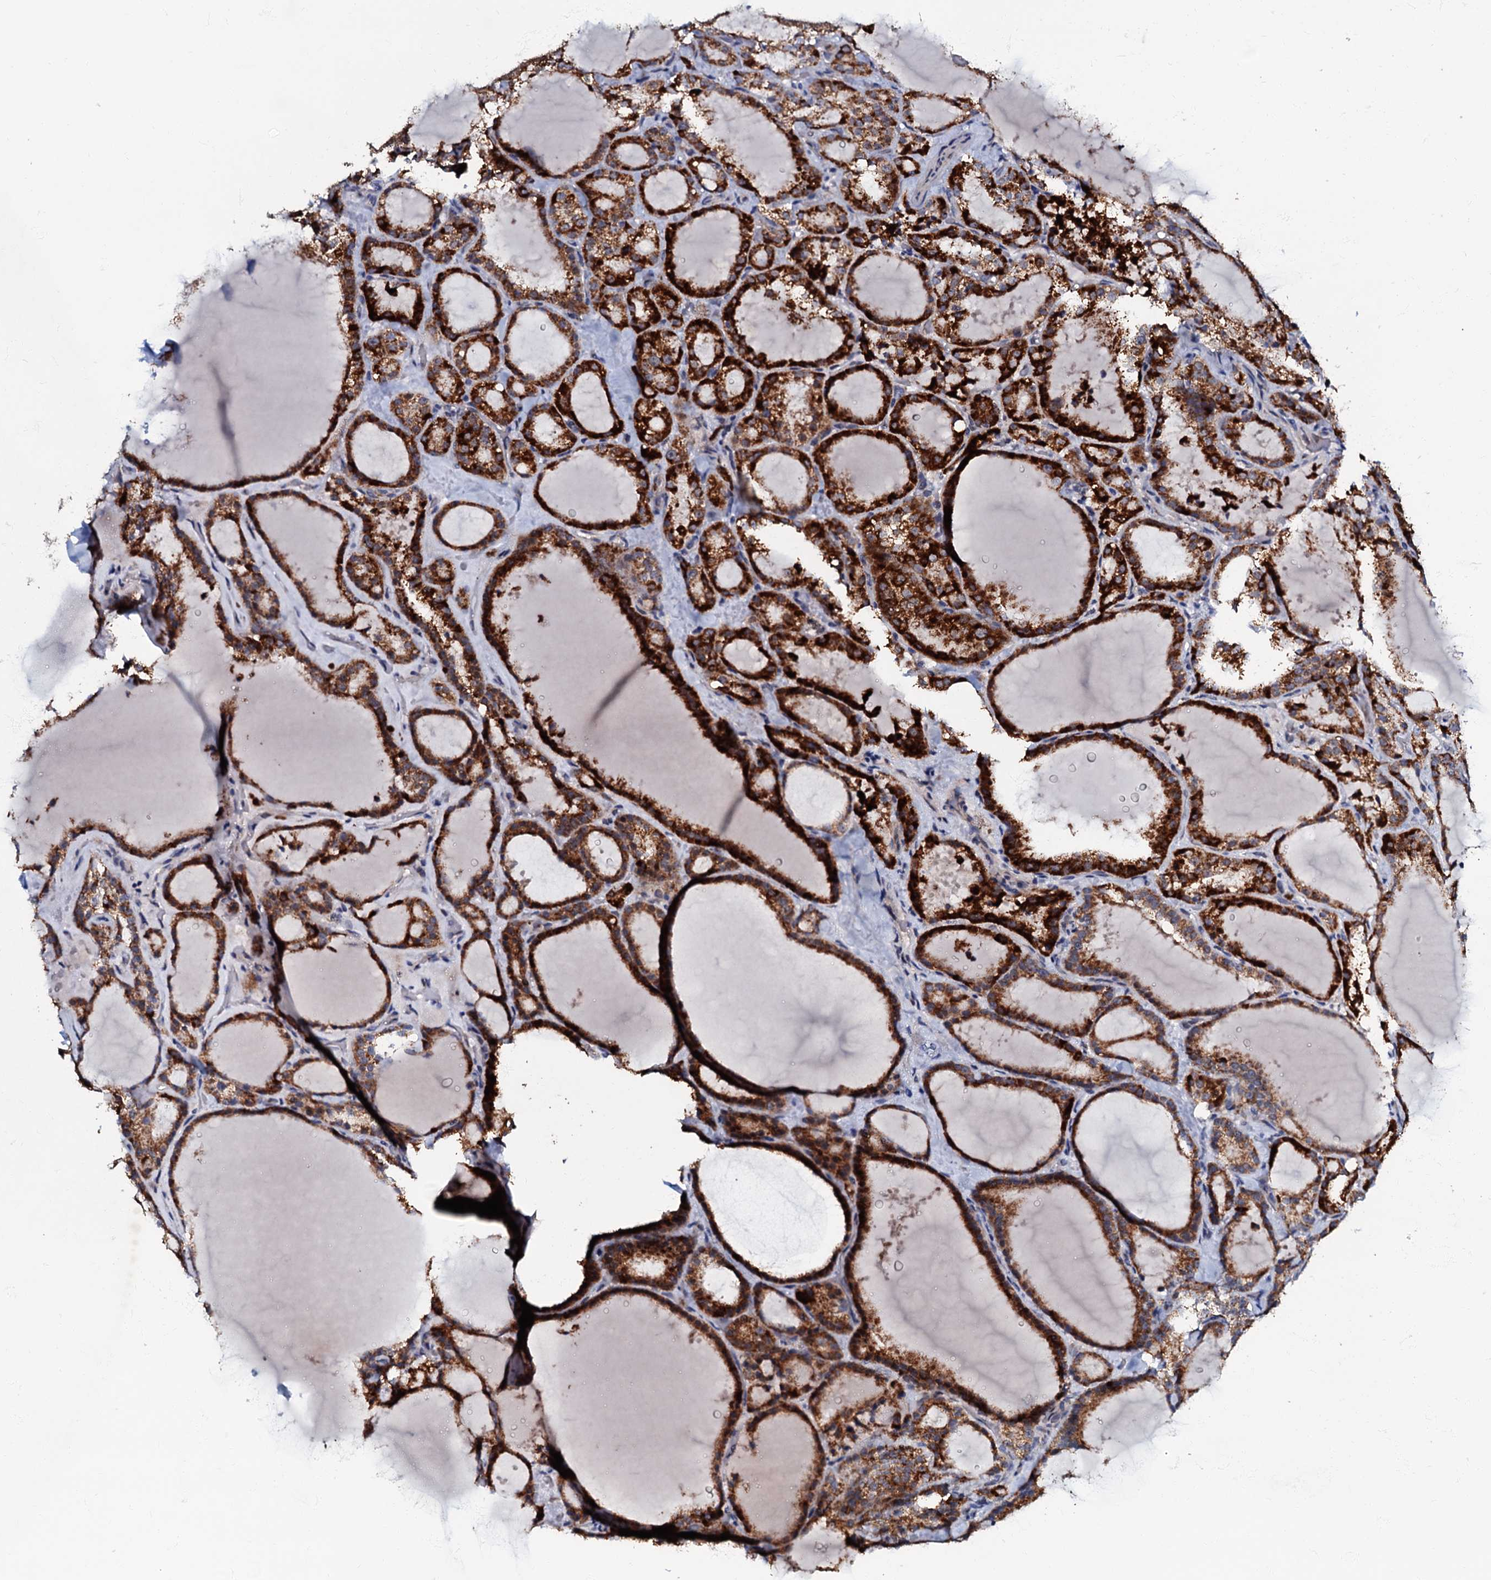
{"staining": {"intensity": "strong", "quantity": ">75%", "location": "cytoplasmic/membranous"}, "tissue": "thyroid cancer", "cell_type": "Tumor cells", "image_type": "cancer", "snomed": [{"axis": "morphology", "description": "Papillary adenocarcinoma, NOS"}, {"axis": "topography", "description": "Thyroid gland"}], "caption": "Human thyroid papillary adenocarcinoma stained with a protein marker demonstrates strong staining in tumor cells.", "gene": "MRPL51", "patient": {"sex": "male", "age": 77}}